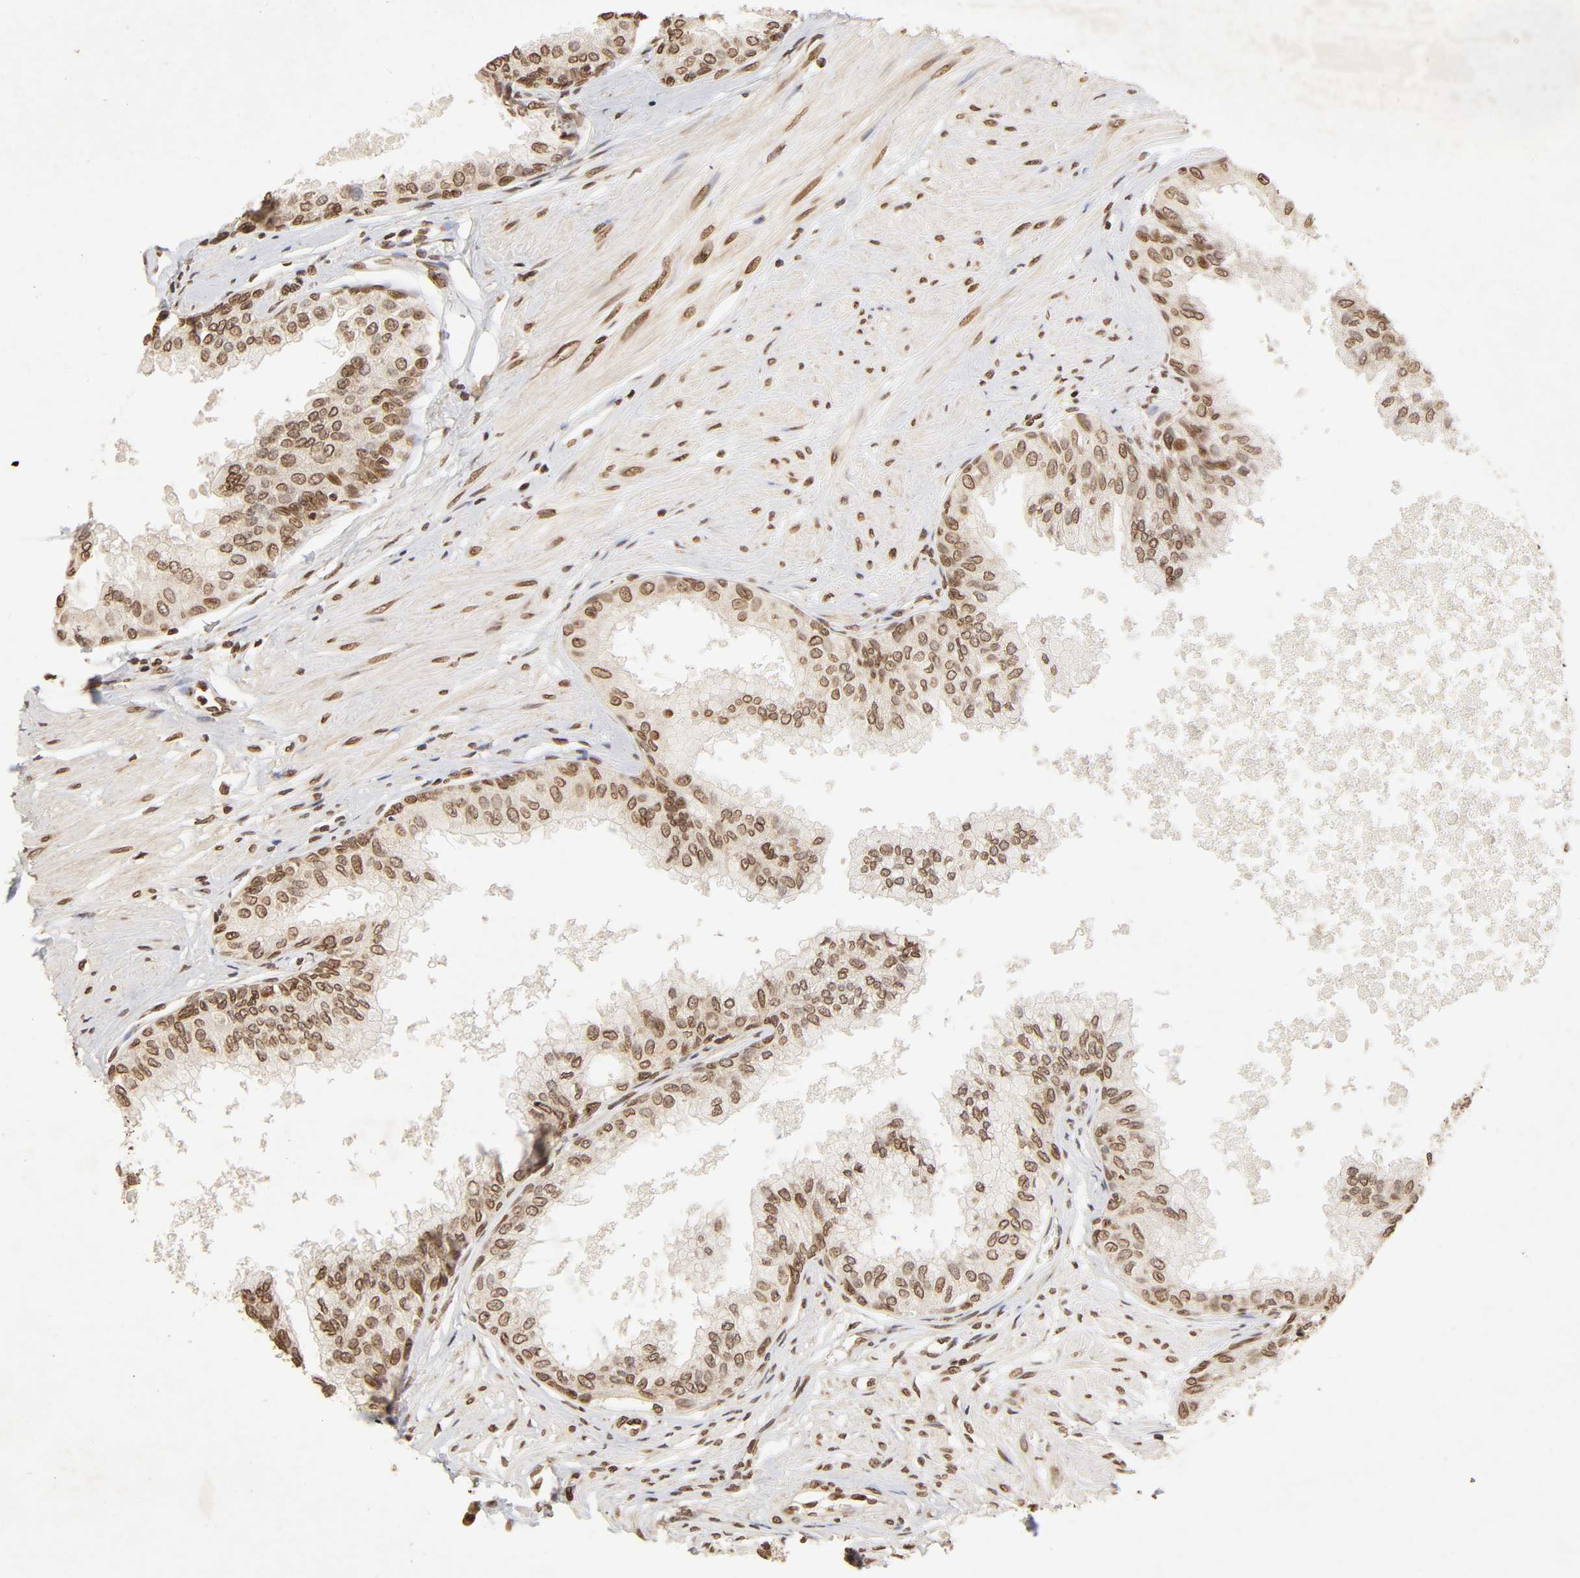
{"staining": {"intensity": "weak", "quantity": ">75%", "location": "nuclear"}, "tissue": "prostate", "cell_type": "Glandular cells", "image_type": "normal", "snomed": [{"axis": "morphology", "description": "Normal tissue, NOS"}, {"axis": "topography", "description": "Prostate"}, {"axis": "topography", "description": "Seminal veicle"}], "caption": "This is a photomicrograph of immunohistochemistry staining of normal prostate, which shows weak positivity in the nuclear of glandular cells.", "gene": "MLLT6", "patient": {"sex": "male", "age": 60}}